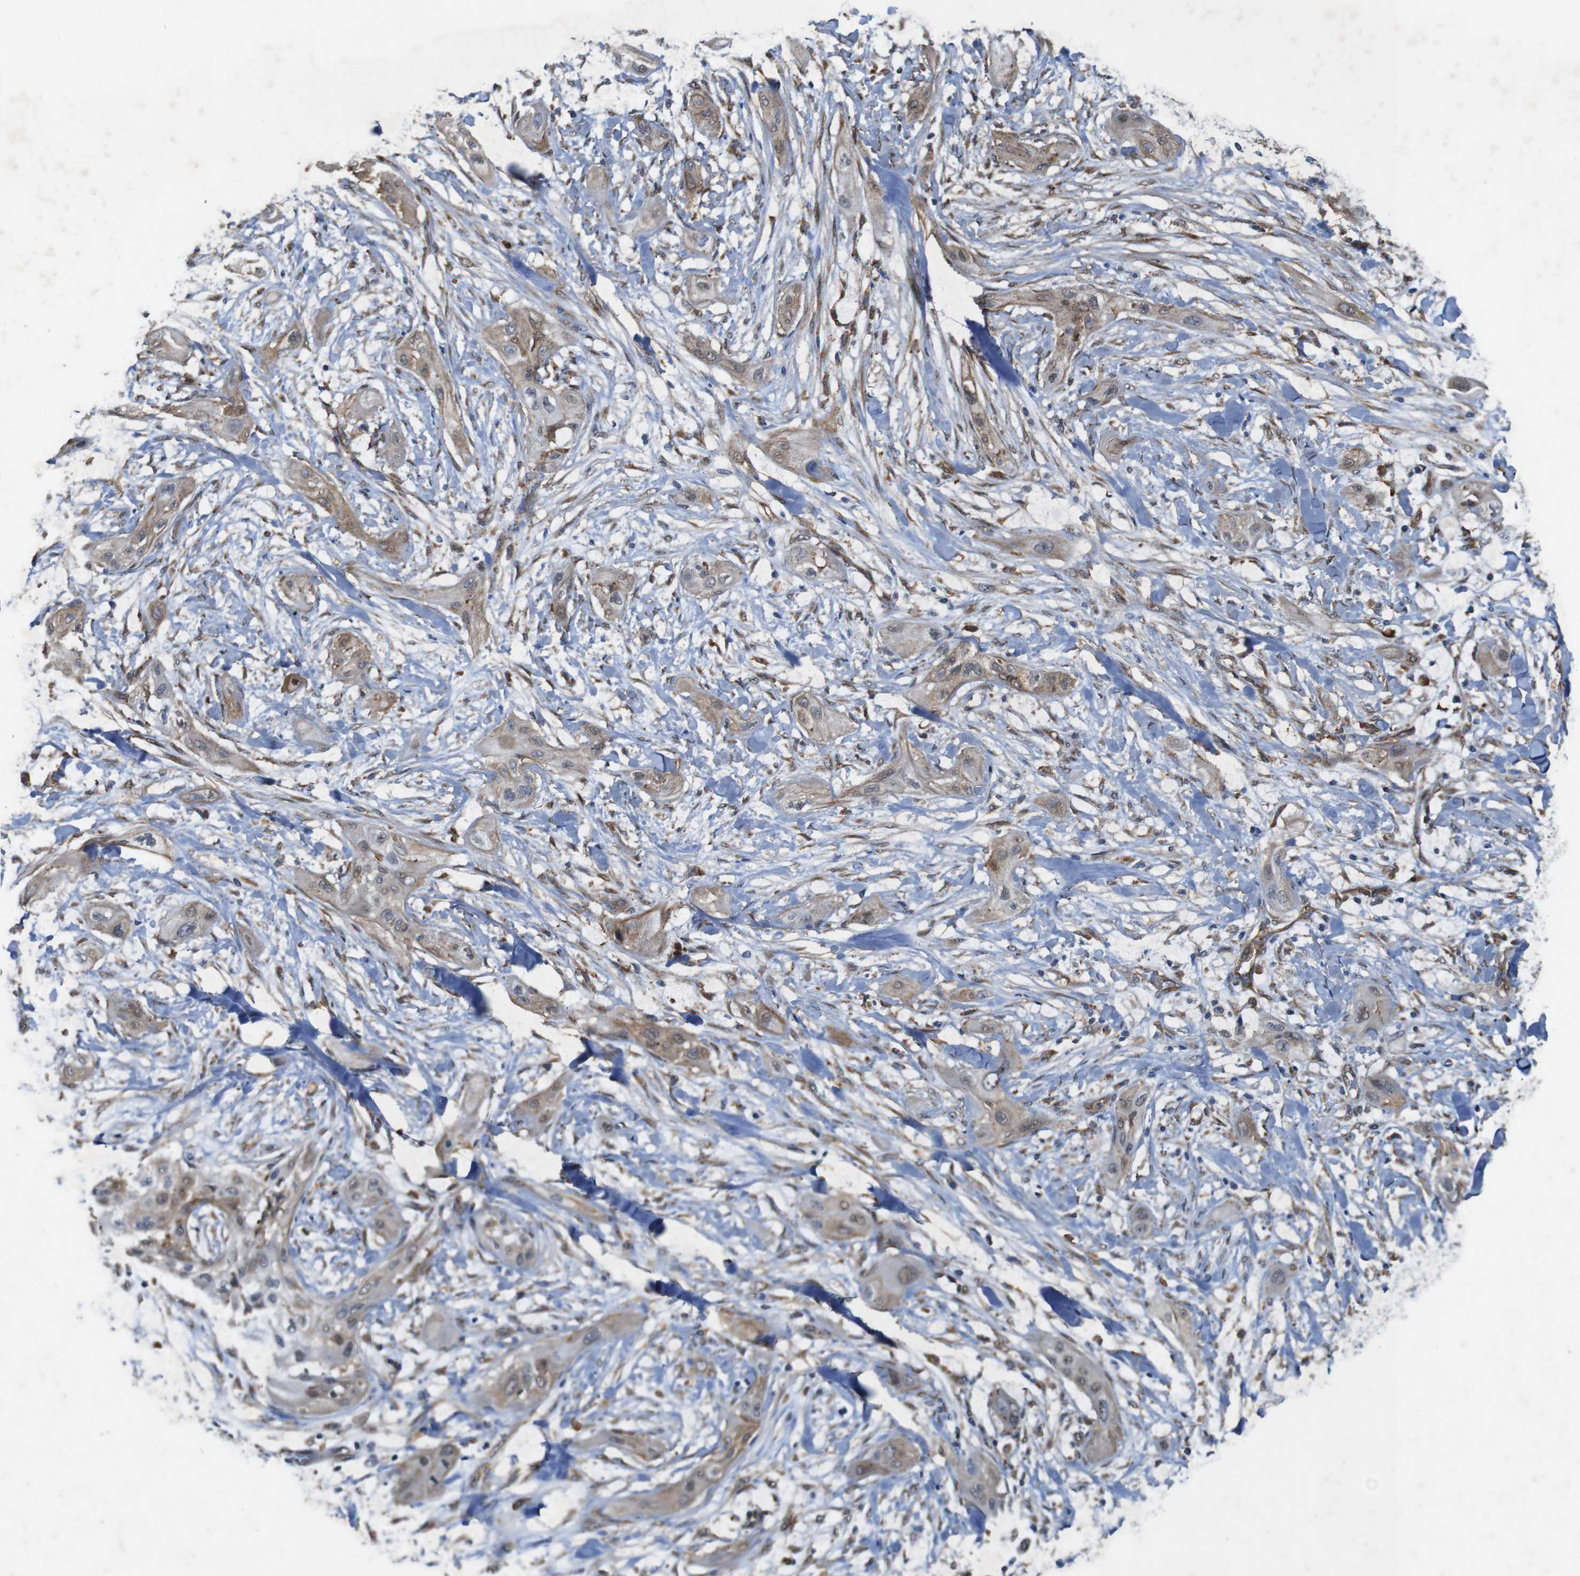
{"staining": {"intensity": "moderate", "quantity": ">75%", "location": "cytoplasmic/membranous"}, "tissue": "lung cancer", "cell_type": "Tumor cells", "image_type": "cancer", "snomed": [{"axis": "morphology", "description": "Squamous cell carcinoma, NOS"}, {"axis": "topography", "description": "Lung"}], "caption": "Protein staining displays moderate cytoplasmic/membranous staining in about >75% of tumor cells in squamous cell carcinoma (lung). The staining was performed using DAB to visualize the protein expression in brown, while the nuclei were stained in blue with hematoxylin (Magnification: 20x).", "gene": "PTGER4", "patient": {"sex": "female", "age": 47}}